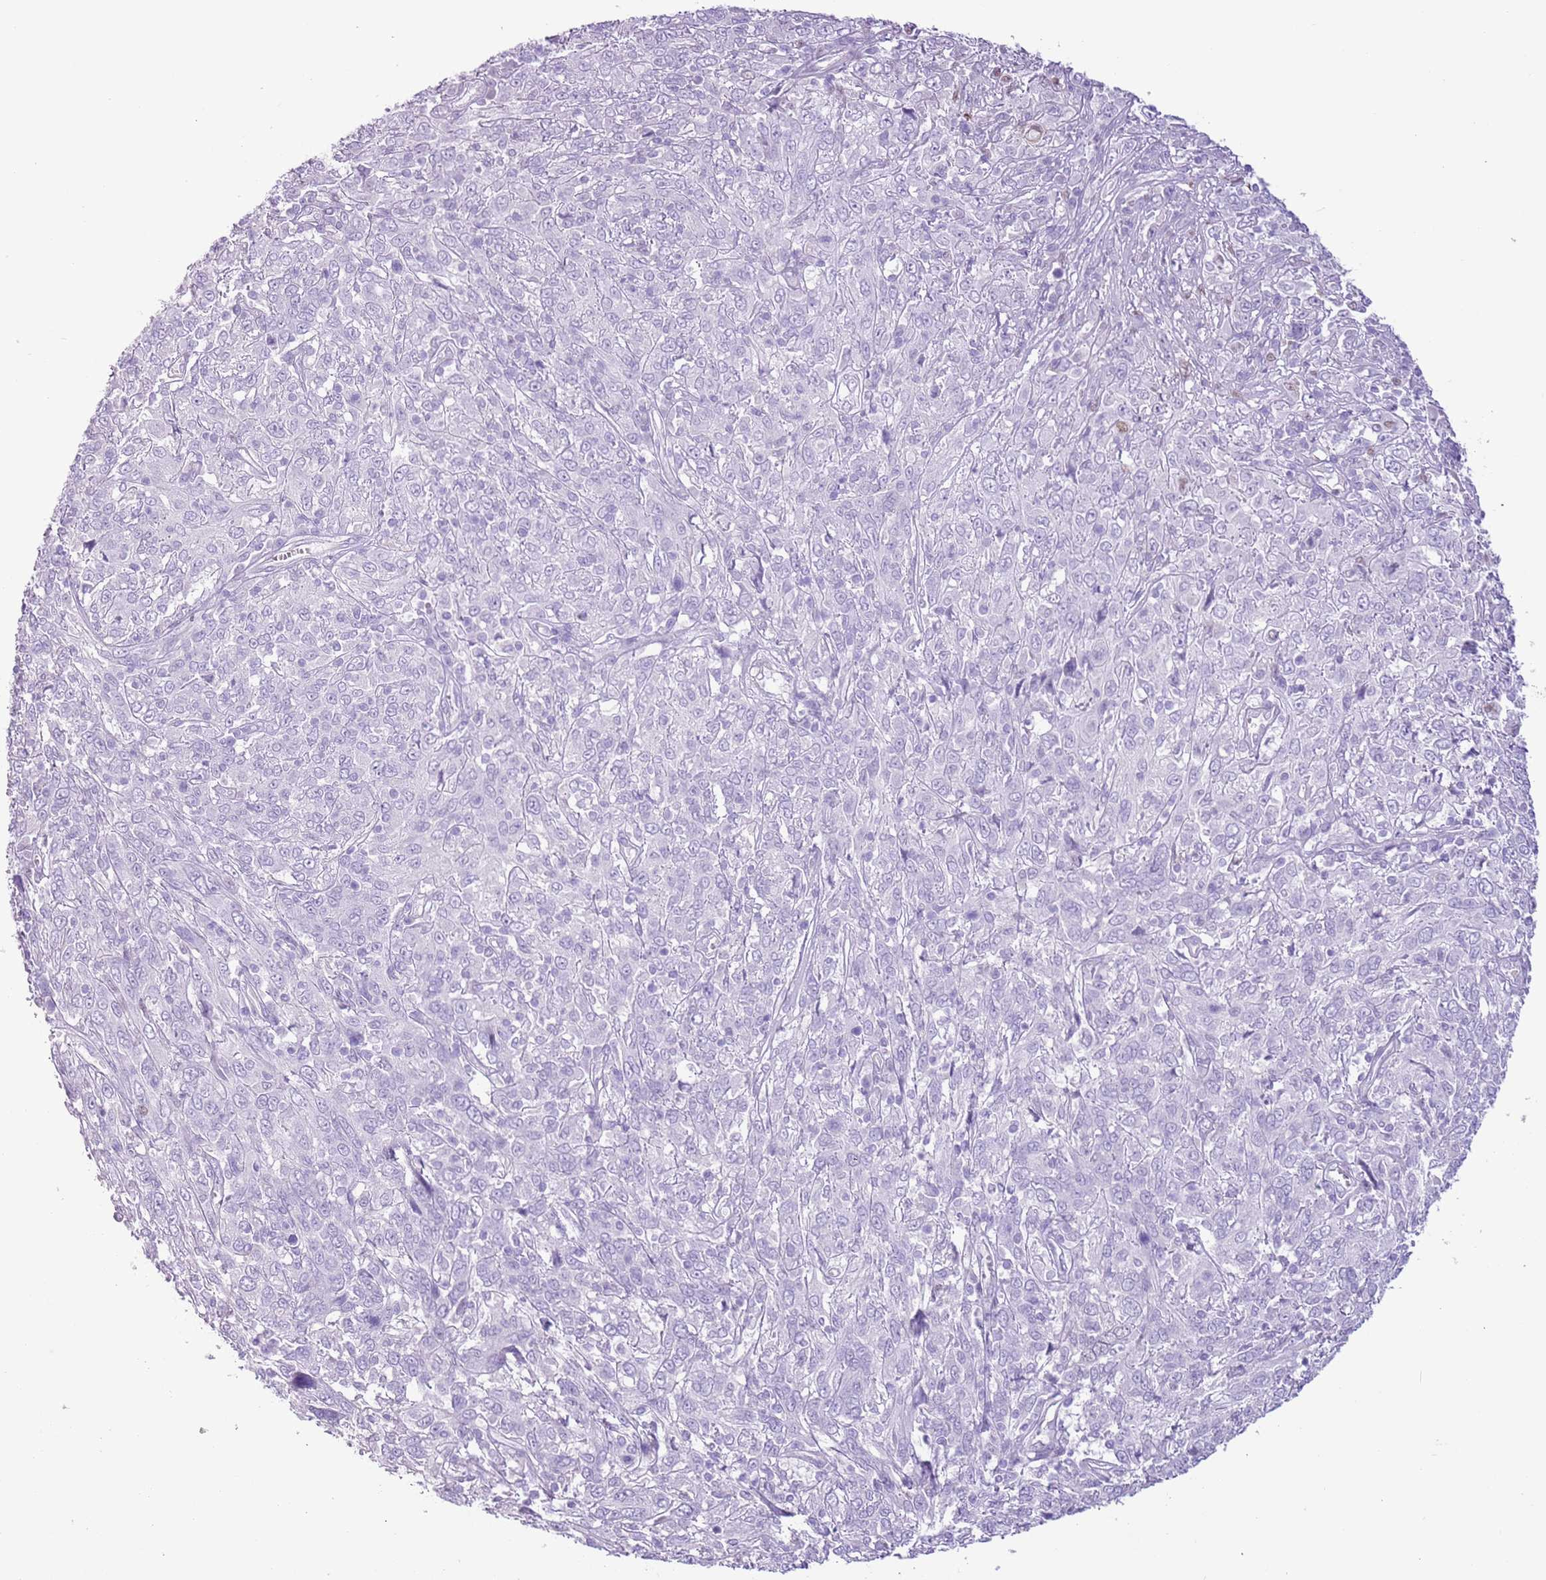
{"staining": {"intensity": "negative", "quantity": "none", "location": "none"}, "tissue": "cervical cancer", "cell_type": "Tumor cells", "image_type": "cancer", "snomed": [{"axis": "morphology", "description": "Squamous cell carcinoma, NOS"}, {"axis": "topography", "description": "Cervix"}], "caption": "There is no significant positivity in tumor cells of squamous cell carcinoma (cervical). (Stains: DAB (3,3'-diaminobenzidine) immunohistochemistry with hematoxylin counter stain, Microscopy: brightfield microscopy at high magnification).", "gene": "SLC7A14", "patient": {"sex": "female", "age": 46}}